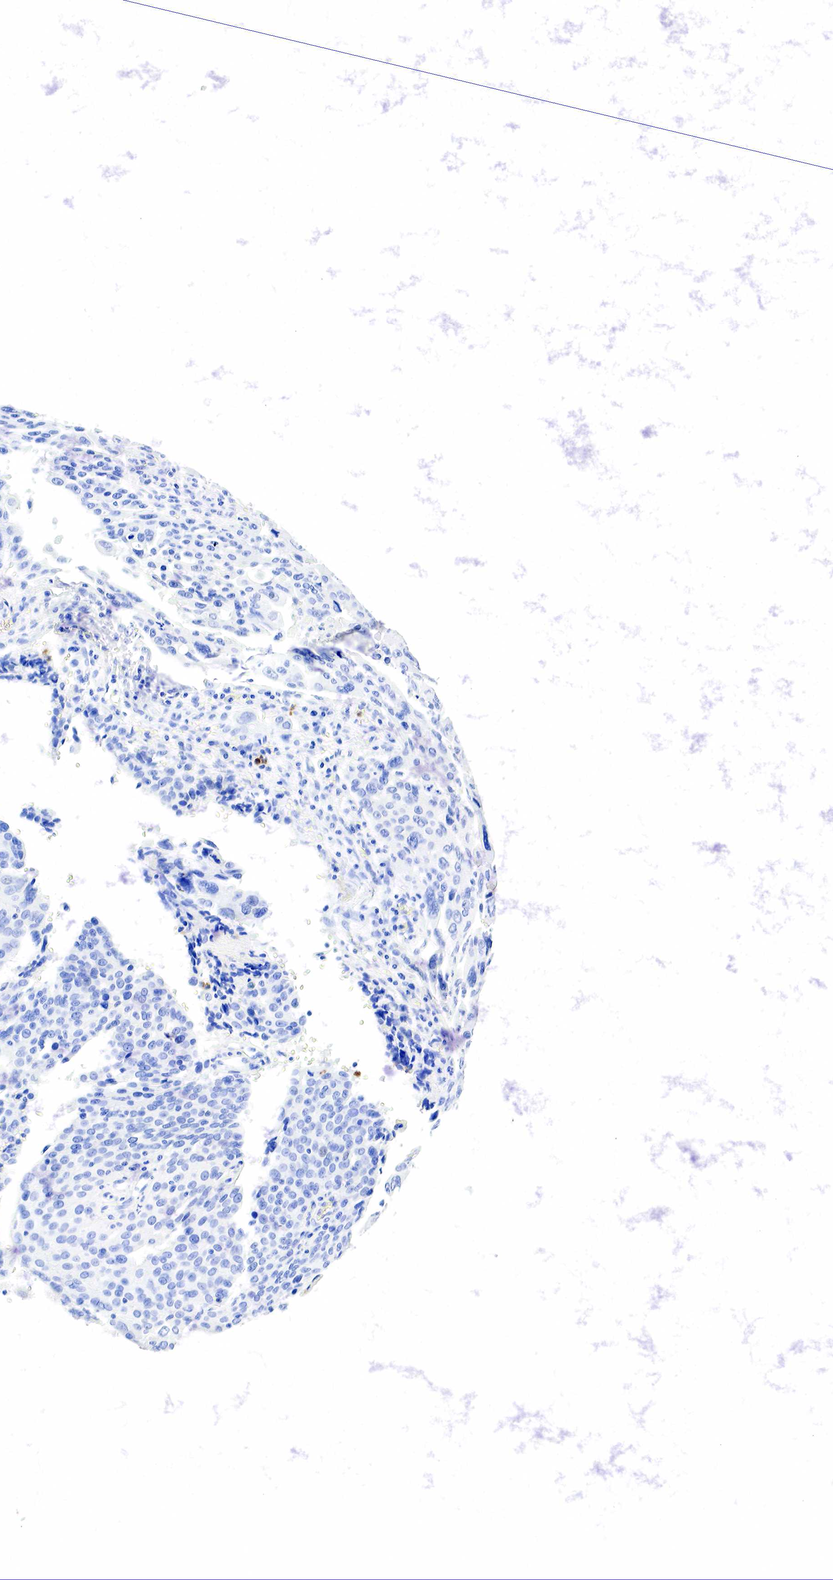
{"staining": {"intensity": "negative", "quantity": "none", "location": "none"}, "tissue": "ovarian cancer", "cell_type": "Tumor cells", "image_type": "cancer", "snomed": [{"axis": "morphology", "description": "Carcinoma, endometroid"}, {"axis": "topography", "description": "Ovary"}], "caption": "Tumor cells show no significant protein expression in ovarian cancer (endometroid carcinoma).", "gene": "FUT4", "patient": {"sex": "female", "age": 75}}